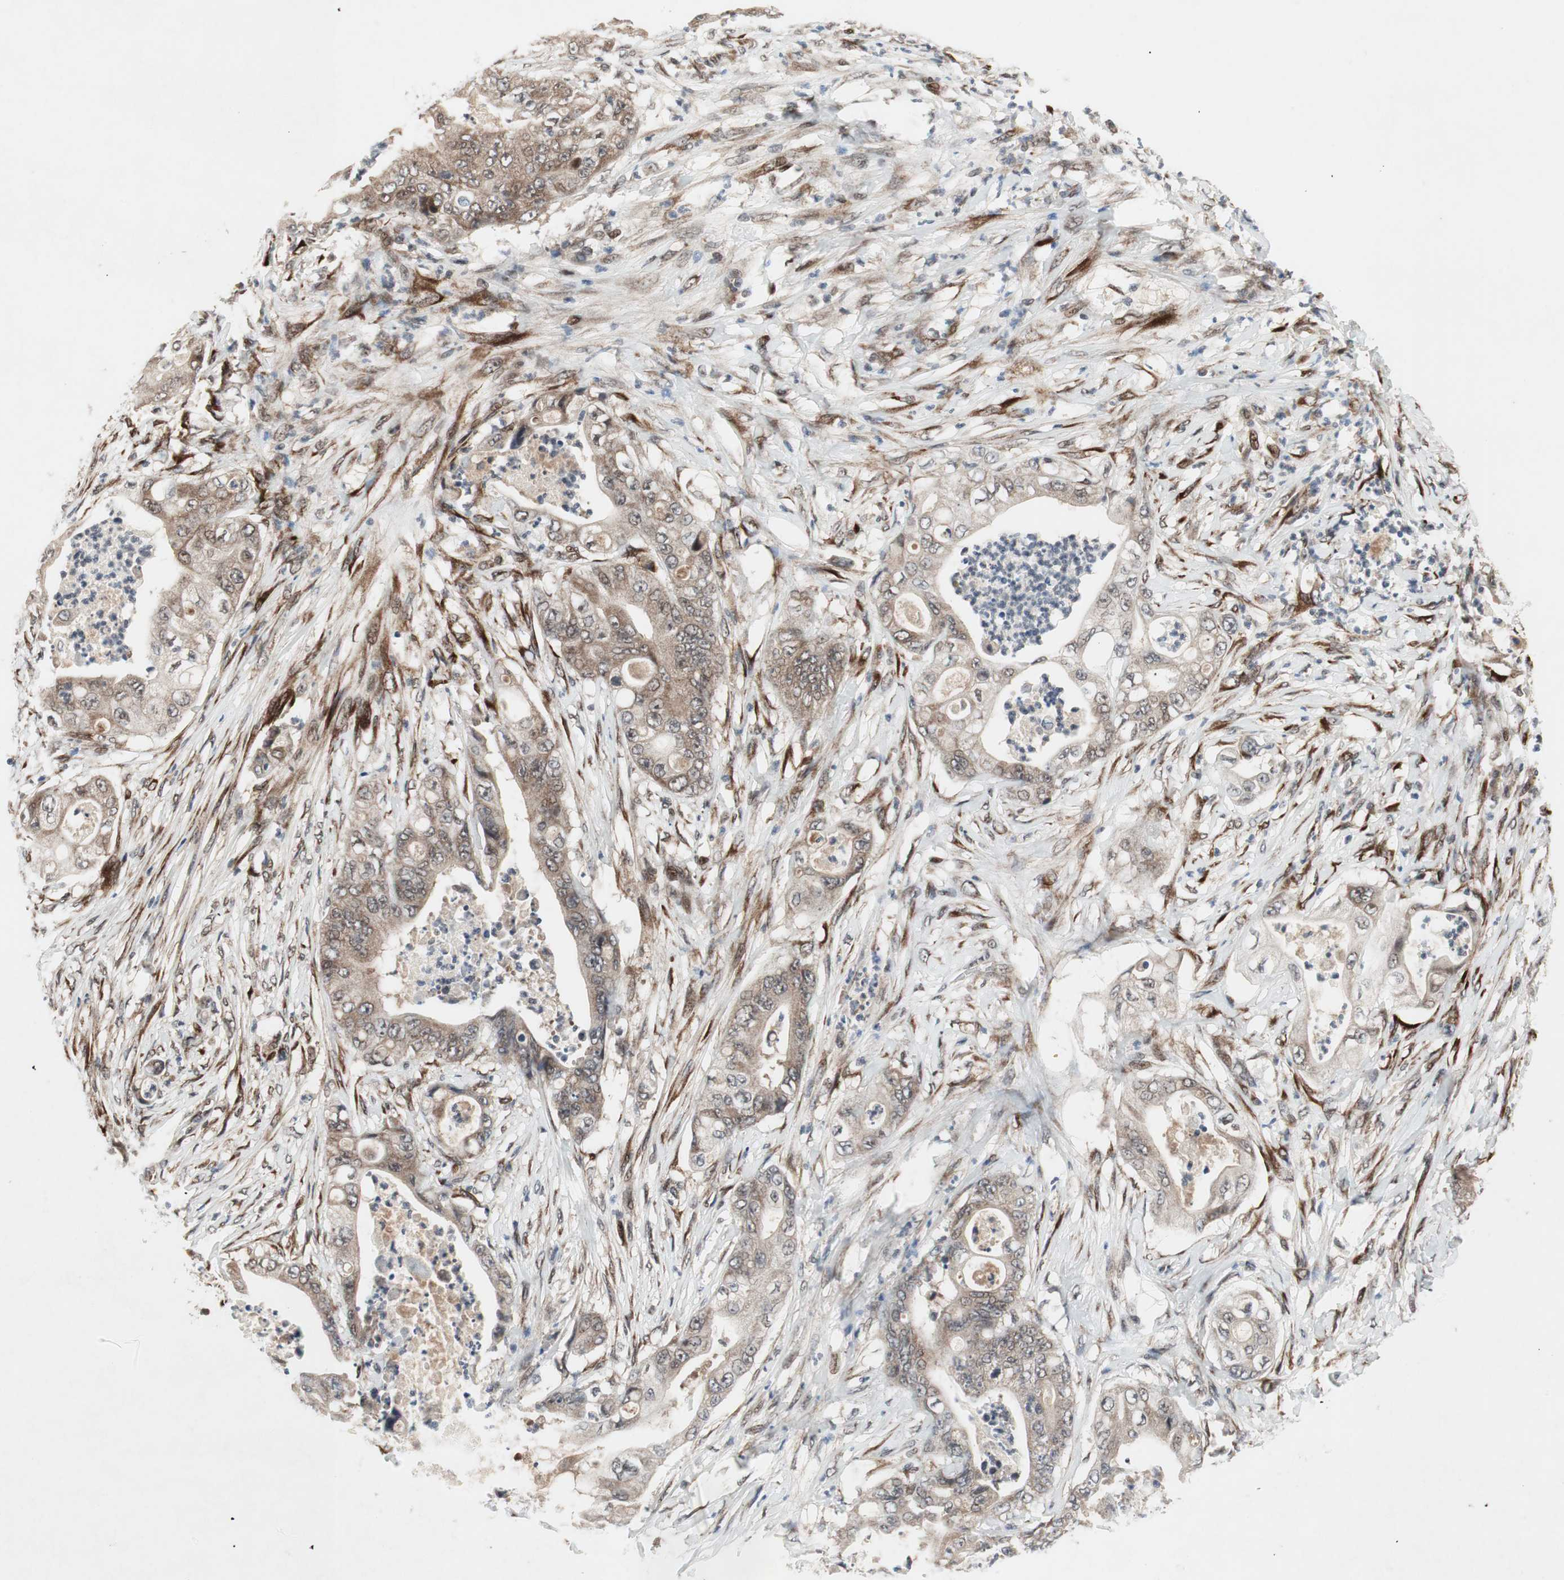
{"staining": {"intensity": "moderate", "quantity": ">75%", "location": "cytoplasmic/membranous,nuclear"}, "tissue": "stomach cancer", "cell_type": "Tumor cells", "image_type": "cancer", "snomed": [{"axis": "morphology", "description": "Adenocarcinoma, NOS"}, {"axis": "topography", "description": "Stomach"}], "caption": "This is an image of immunohistochemistry (IHC) staining of stomach cancer, which shows moderate positivity in the cytoplasmic/membranous and nuclear of tumor cells.", "gene": "TCF12", "patient": {"sex": "female", "age": 73}}